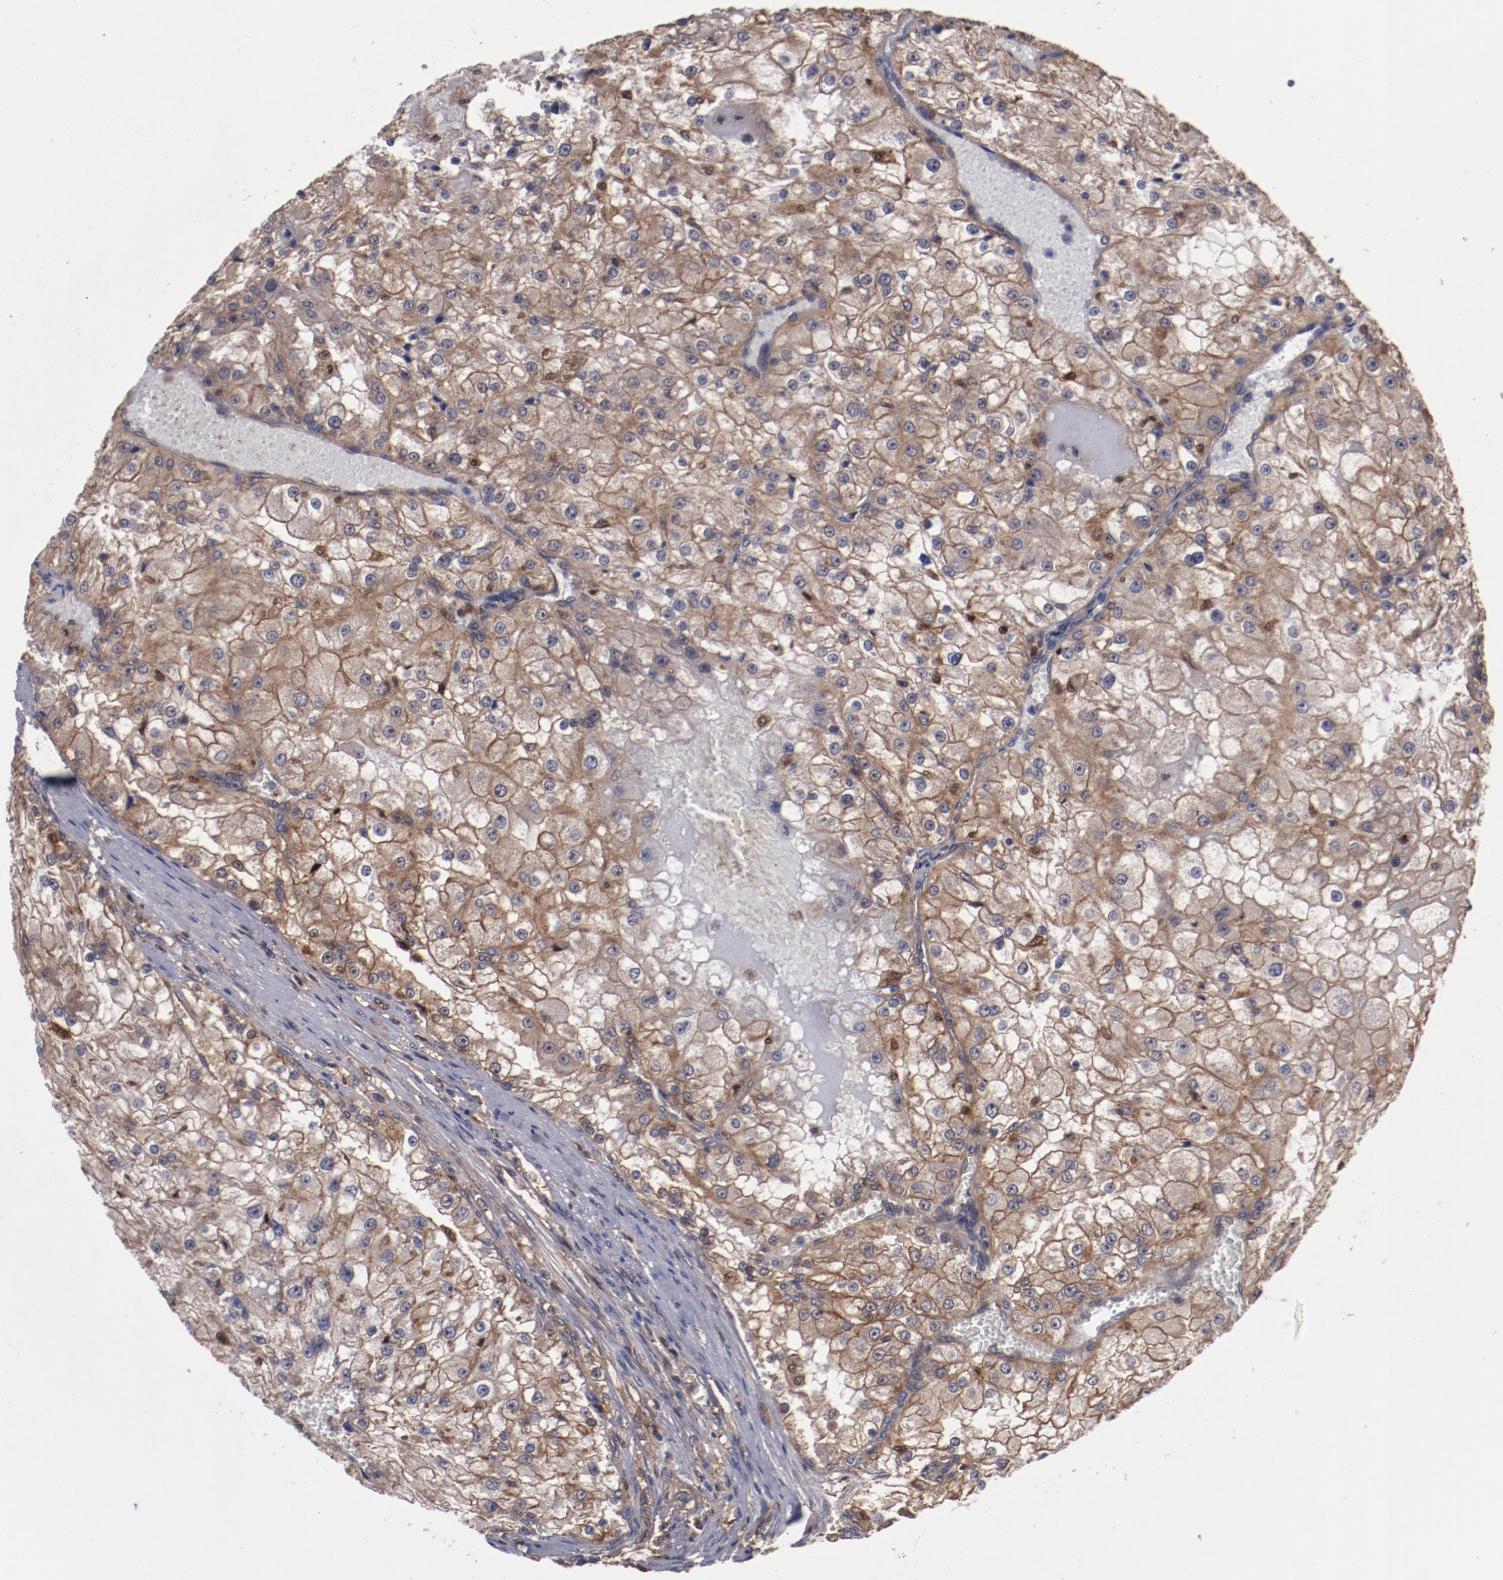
{"staining": {"intensity": "moderate", "quantity": "25%-75%", "location": "cytoplasmic/membranous"}, "tissue": "renal cancer", "cell_type": "Tumor cells", "image_type": "cancer", "snomed": [{"axis": "morphology", "description": "Adenocarcinoma, NOS"}, {"axis": "topography", "description": "Kidney"}], "caption": "DAB immunohistochemical staining of renal adenocarcinoma displays moderate cytoplasmic/membranous protein staining in approximately 25%-75% of tumor cells.", "gene": "DNAAF2", "patient": {"sex": "female", "age": 74}}